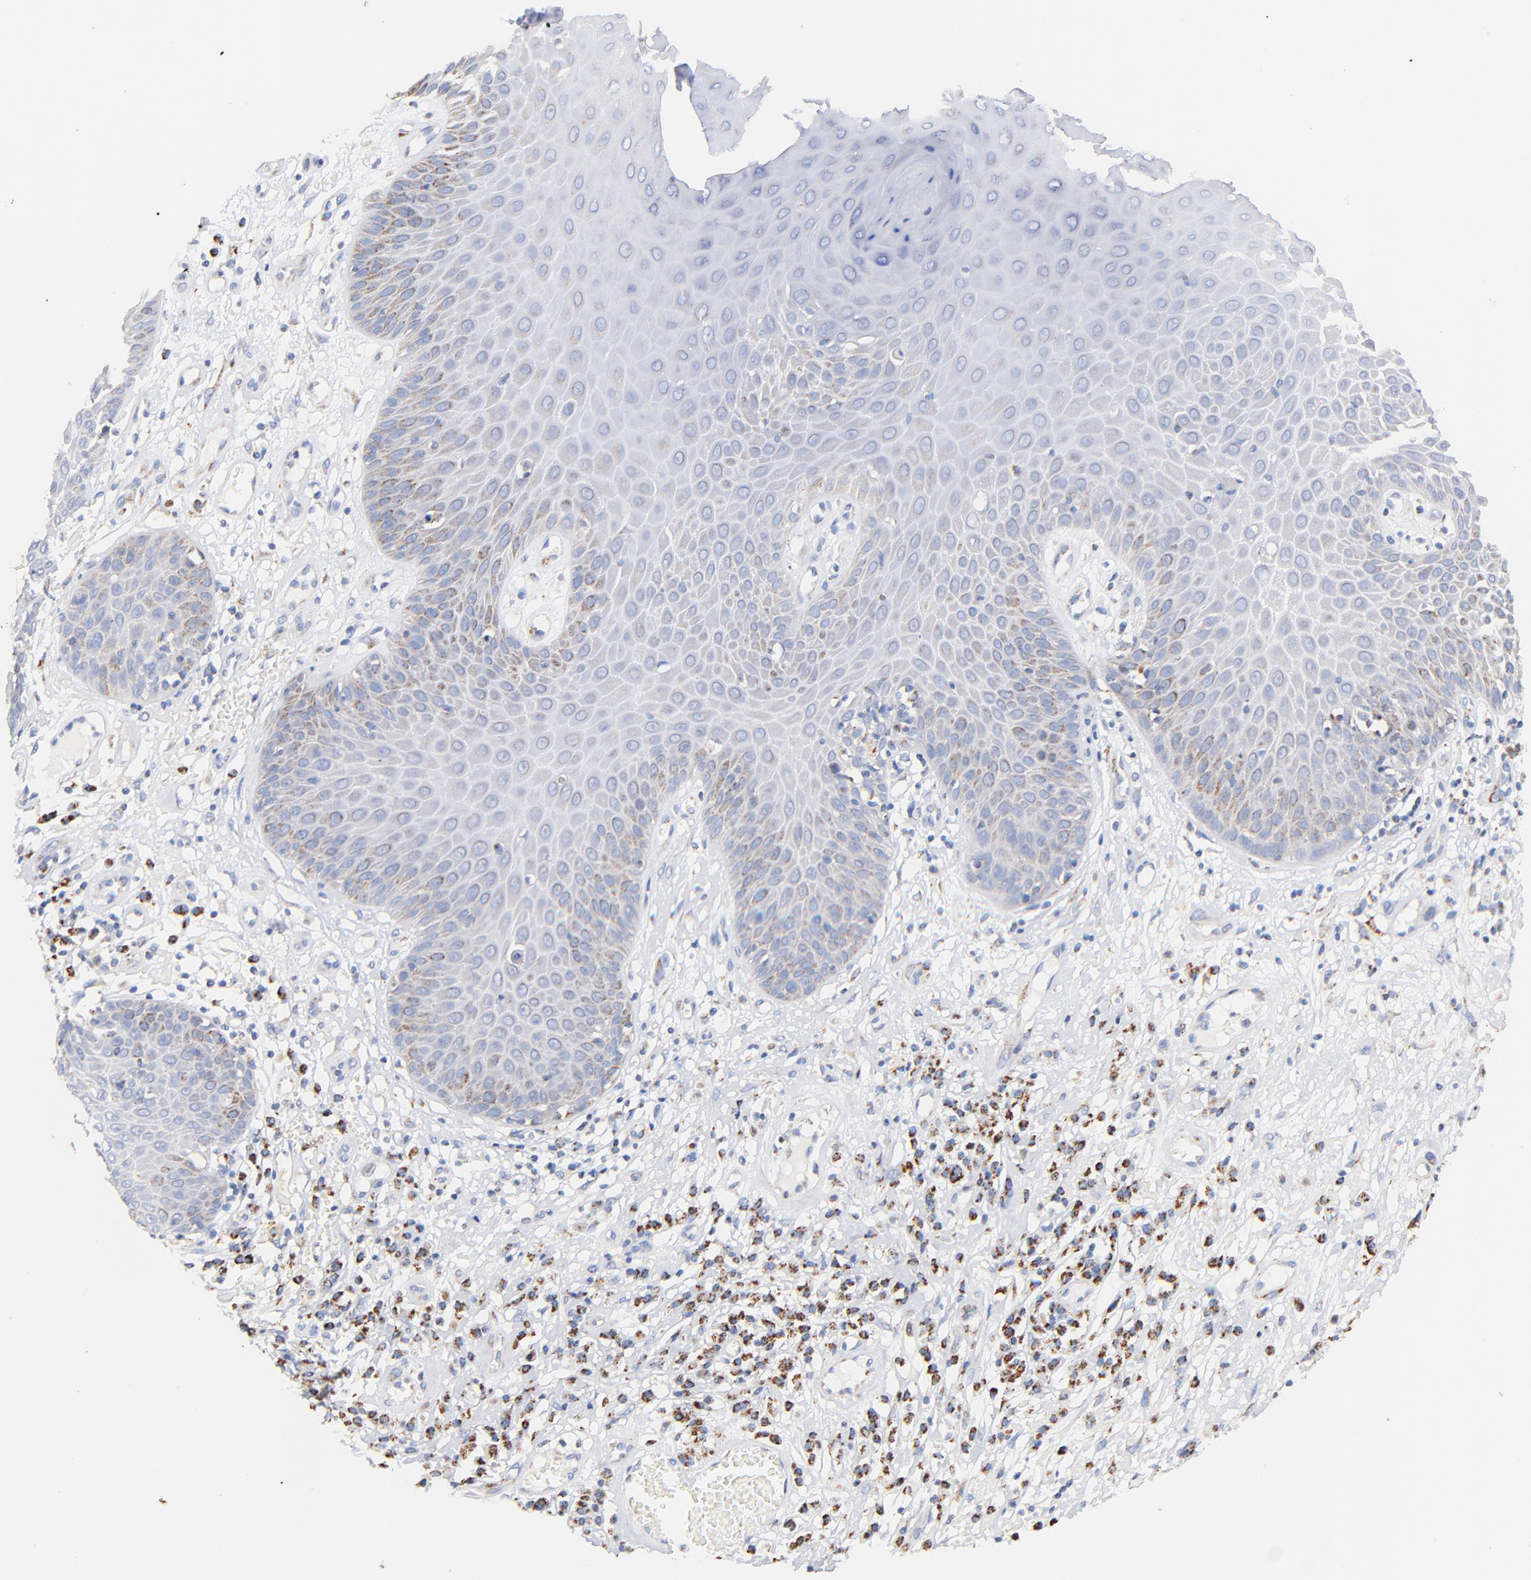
{"staining": {"intensity": "moderate", "quantity": "<25%", "location": "cytoplasmic/membranous"}, "tissue": "skin cancer", "cell_type": "Tumor cells", "image_type": "cancer", "snomed": [{"axis": "morphology", "description": "Squamous cell carcinoma, NOS"}, {"axis": "topography", "description": "Skin"}], "caption": "Tumor cells exhibit moderate cytoplasmic/membranous staining in about <25% of cells in skin cancer (squamous cell carcinoma). (DAB (3,3'-diaminobenzidine) IHC with brightfield microscopy, high magnification).", "gene": "ATP5F1D", "patient": {"sex": "male", "age": 65}}